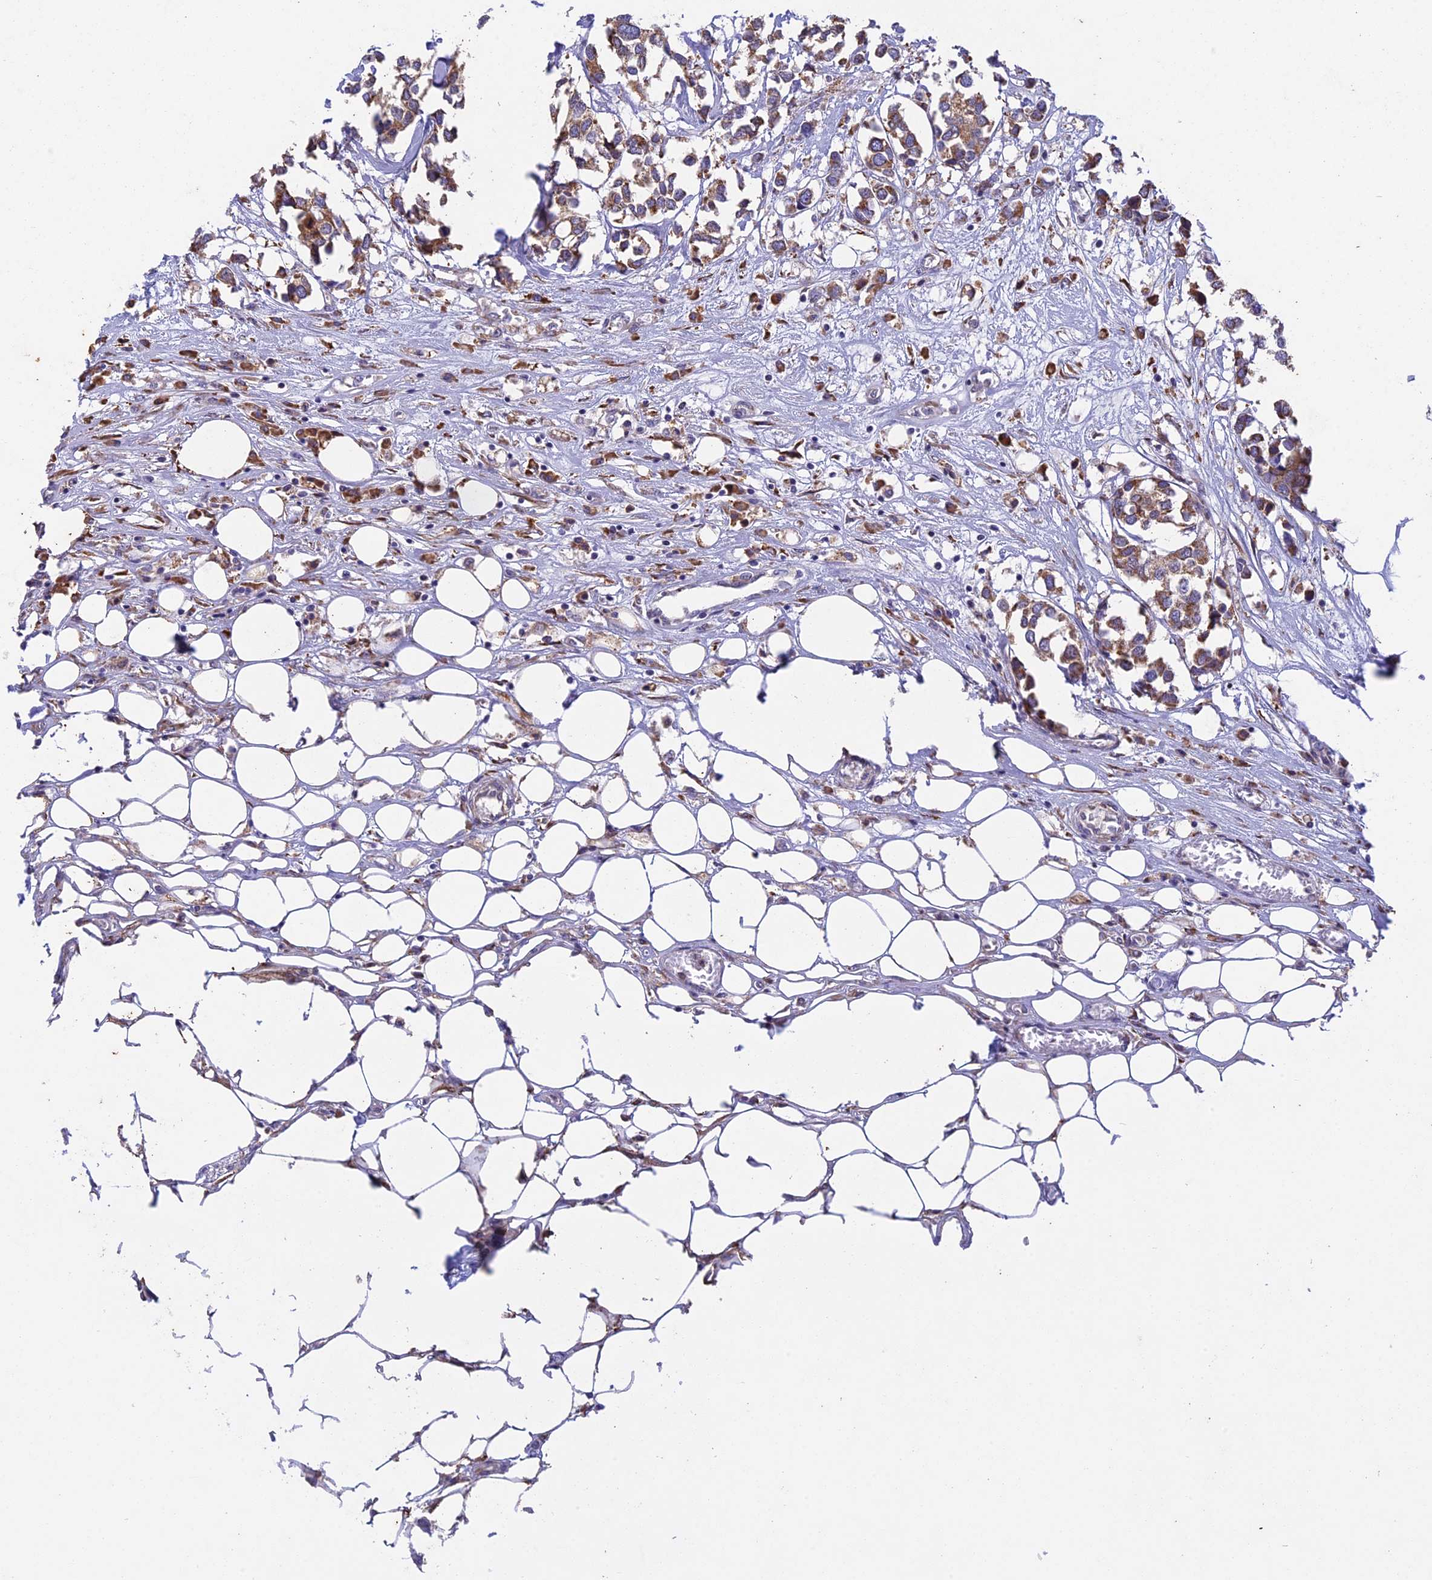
{"staining": {"intensity": "moderate", "quantity": ">75%", "location": "cytoplasmic/membranous"}, "tissue": "breast cancer", "cell_type": "Tumor cells", "image_type": "cancer", "snomed": [{"axis": "morphology", "description": "Duct carcinoma"}, {"axis": "topography", "description": "Breast"}], "caption": "IHC staining of breast intraductal carcinoma, which shows medium levels of moderate cytoplasmic/membranous positivity in approximately >75% of tumor cells indicating moderate cytoplasmic/membranous protein staining. The staining was performed using DAB (brown) for protein detection and nuclei were counterstained in hematoxylin (blue).", "gene": "DMRTA2", "patient": {"sex": "female", "age": 83}}